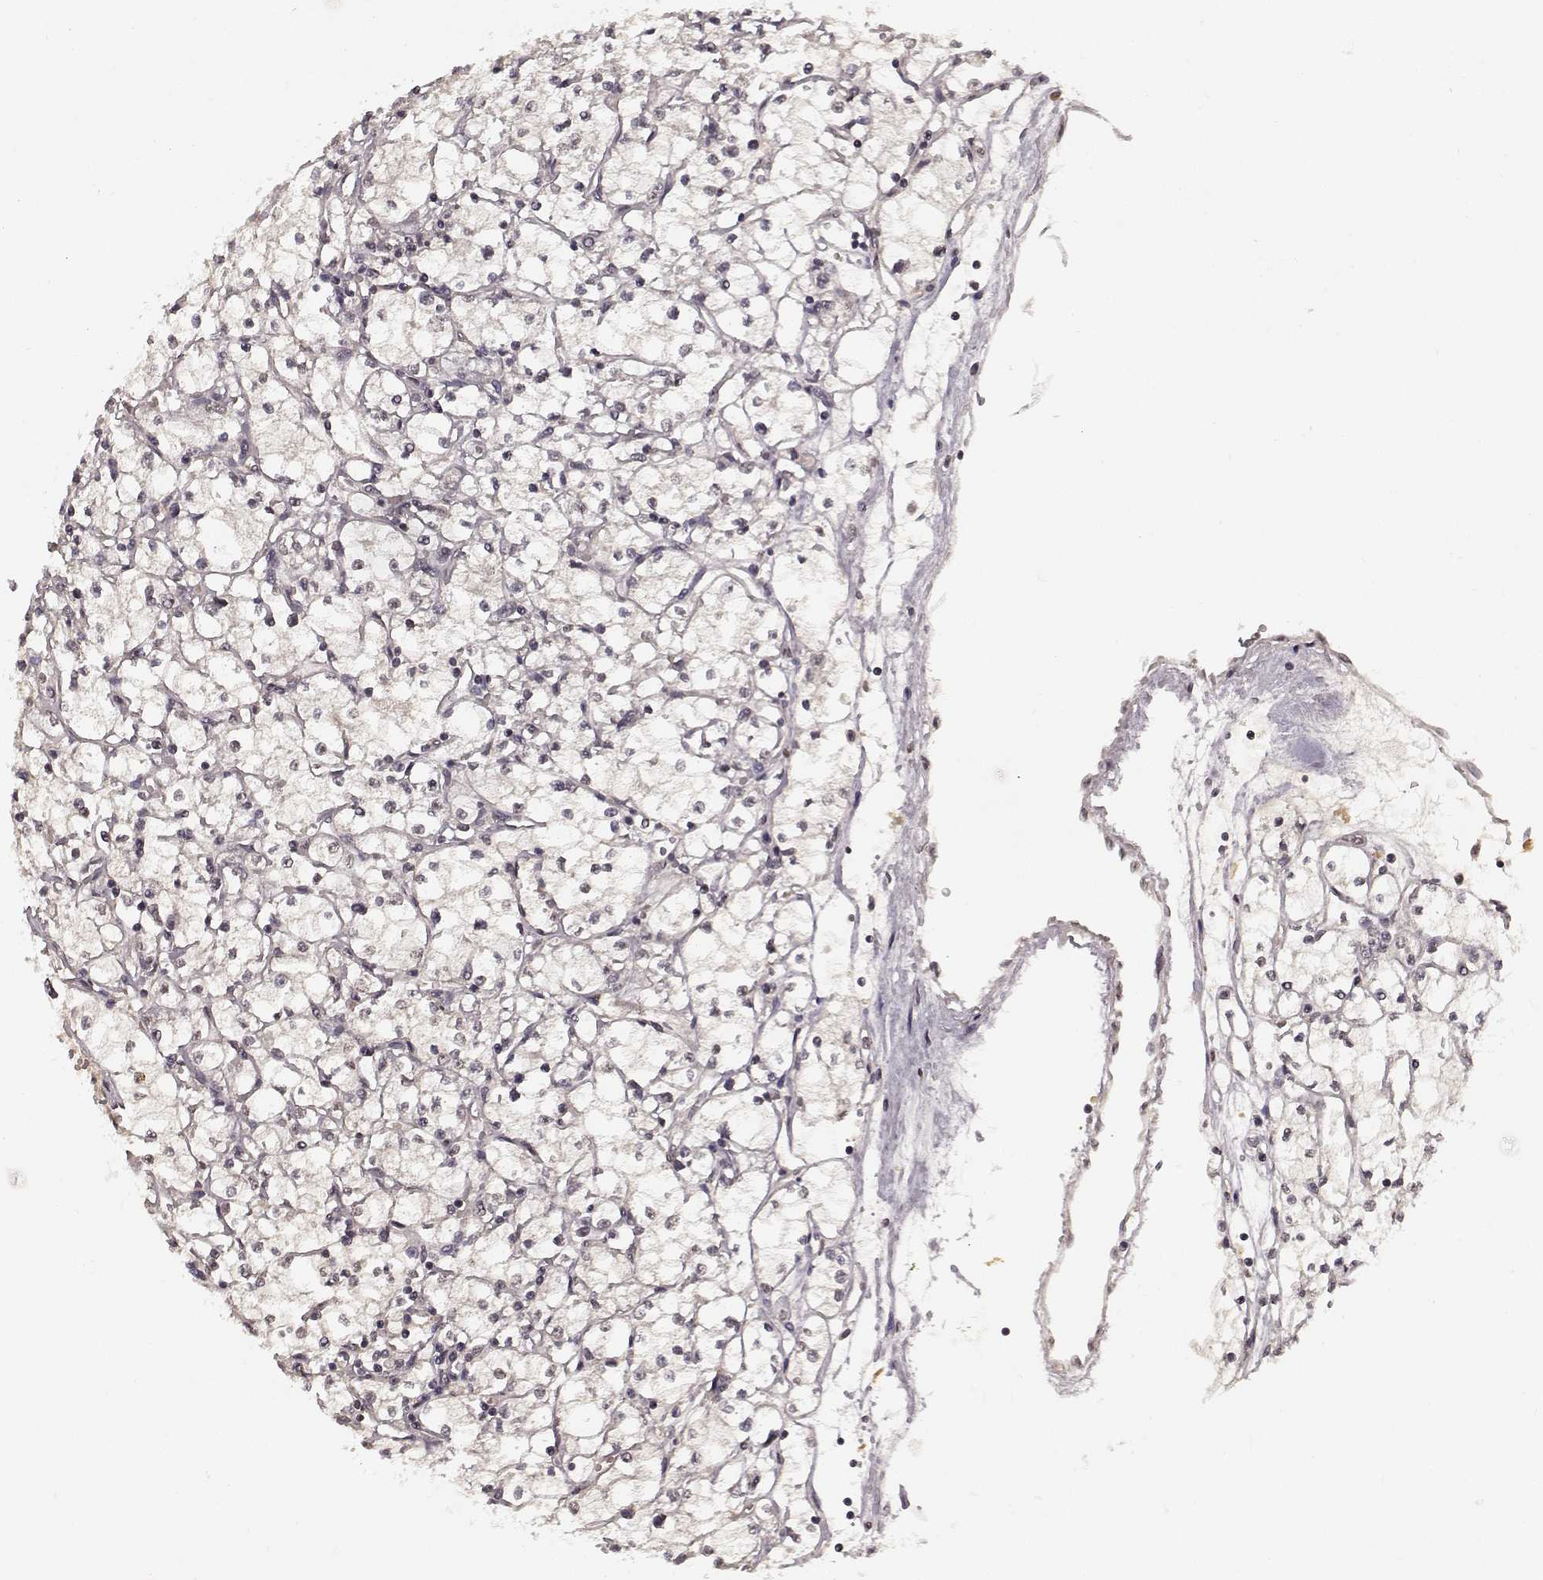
{"staining": {"intensity": "negative", "quantity": "none", "location": "none"}, "tissue": "renal cancer", "cell_type": "Tumor cells", "image_type": "cancer", "snomed": [{"axis": "morphology", "description": "Adenocarcinoma, NOS"}, {"axis": "topography", "description": "Kidney"}], "caption": "A photomicrograph of human renal cancer is negative for staining in tumor cells. (Immunohistochemistry, brightfield microscopy, high magnification).", "gene": "NTRK2", "patient": {"sex": "male", "age": 67}}